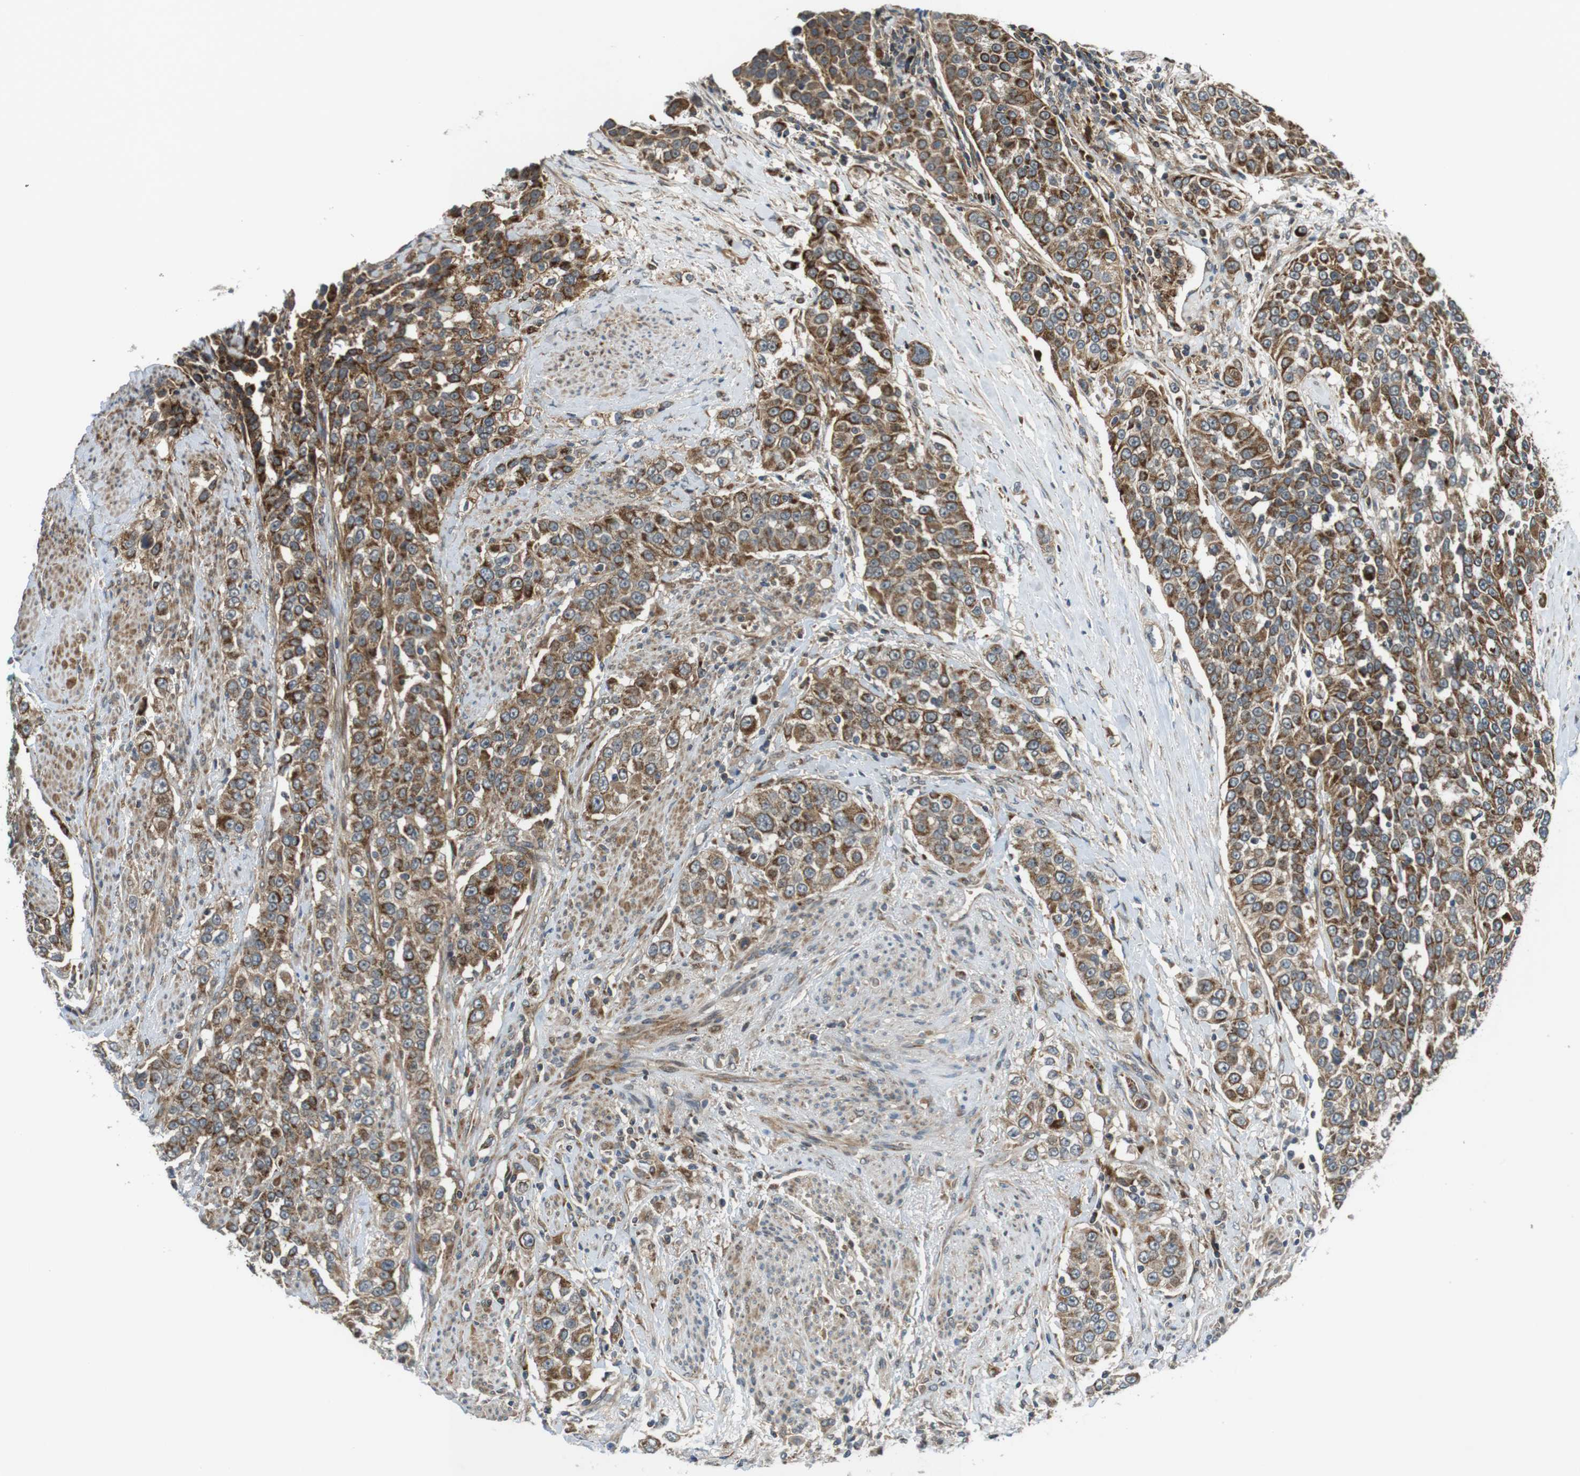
{"staining": {"intensity": "moderate", "quantity": ">75%", "location": "cytoplasmic/membranous"}, "tissue": "urothelial cancer", "cell_type": "Tumor cells", "image_type": "cancer", "snomed": [{"axis": "morphology", "description": "Urothelial carcinoma, High grade"}, {"axis": "topography", "description": "Urinary bladder"}], "caption": "Human urothelial cancer stained with a protein marker reveals moderate staining in tumor cells.", "gene": "IFFO2", "patient": {"sex": "female", "age": 80}}